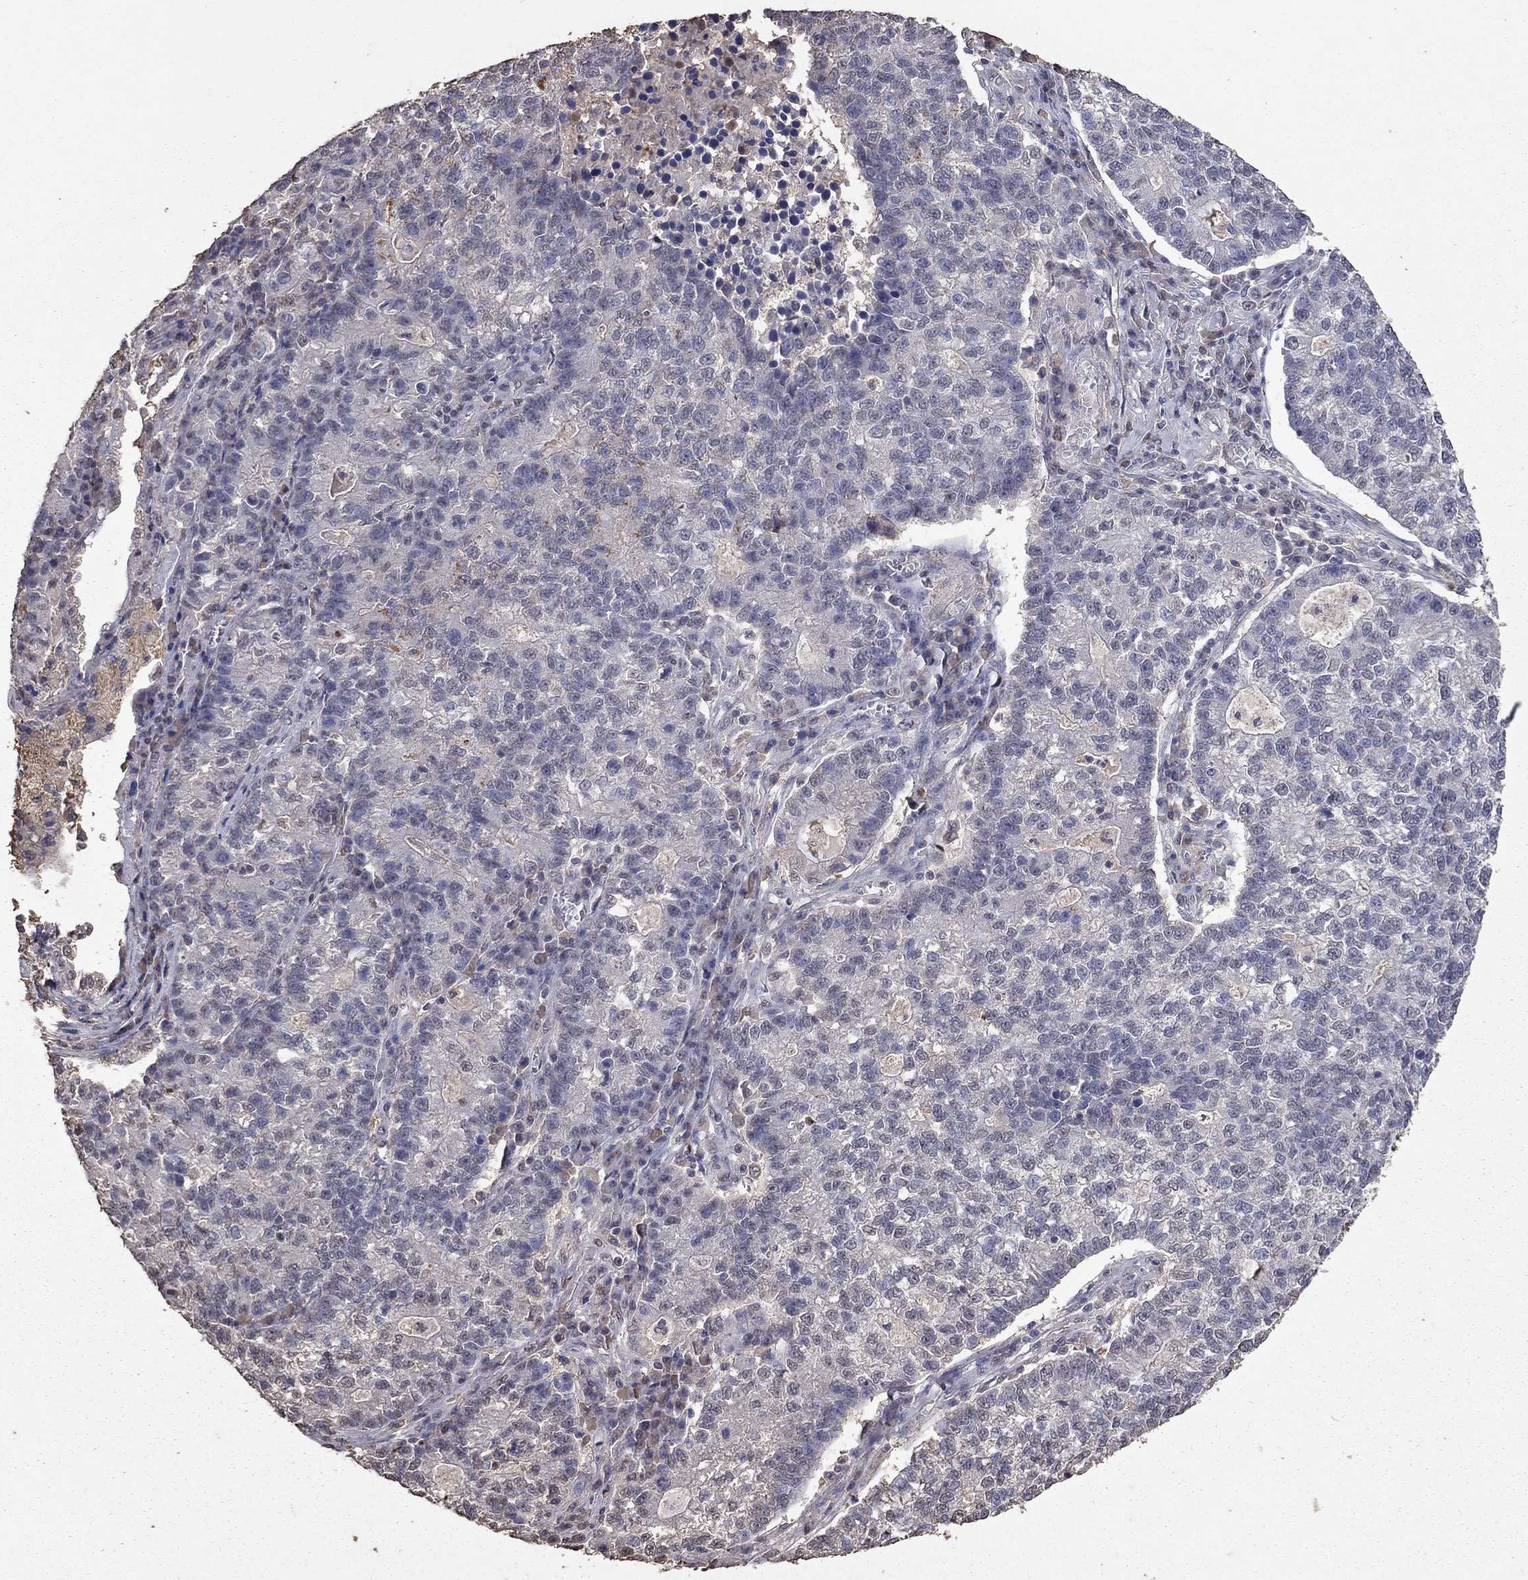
{"staining": {"intensity": "negative", "quantity": "none", "location": "none"}, "tissue": "lung cancer", "cell_type": "Tumor cells", "image_type": "cancer", "snomed": [{"axis": "morphology", "description": "Adenocarcinoma, NOS"}, {"axis": "topography", "description": "Lung"}], "caption": "Human lung adenocarcinoma stained for a protein using IHC displays no expression in tumor cells.", "gene": "SERPINA5", "patient": {"sex": "male", "age": 57}}